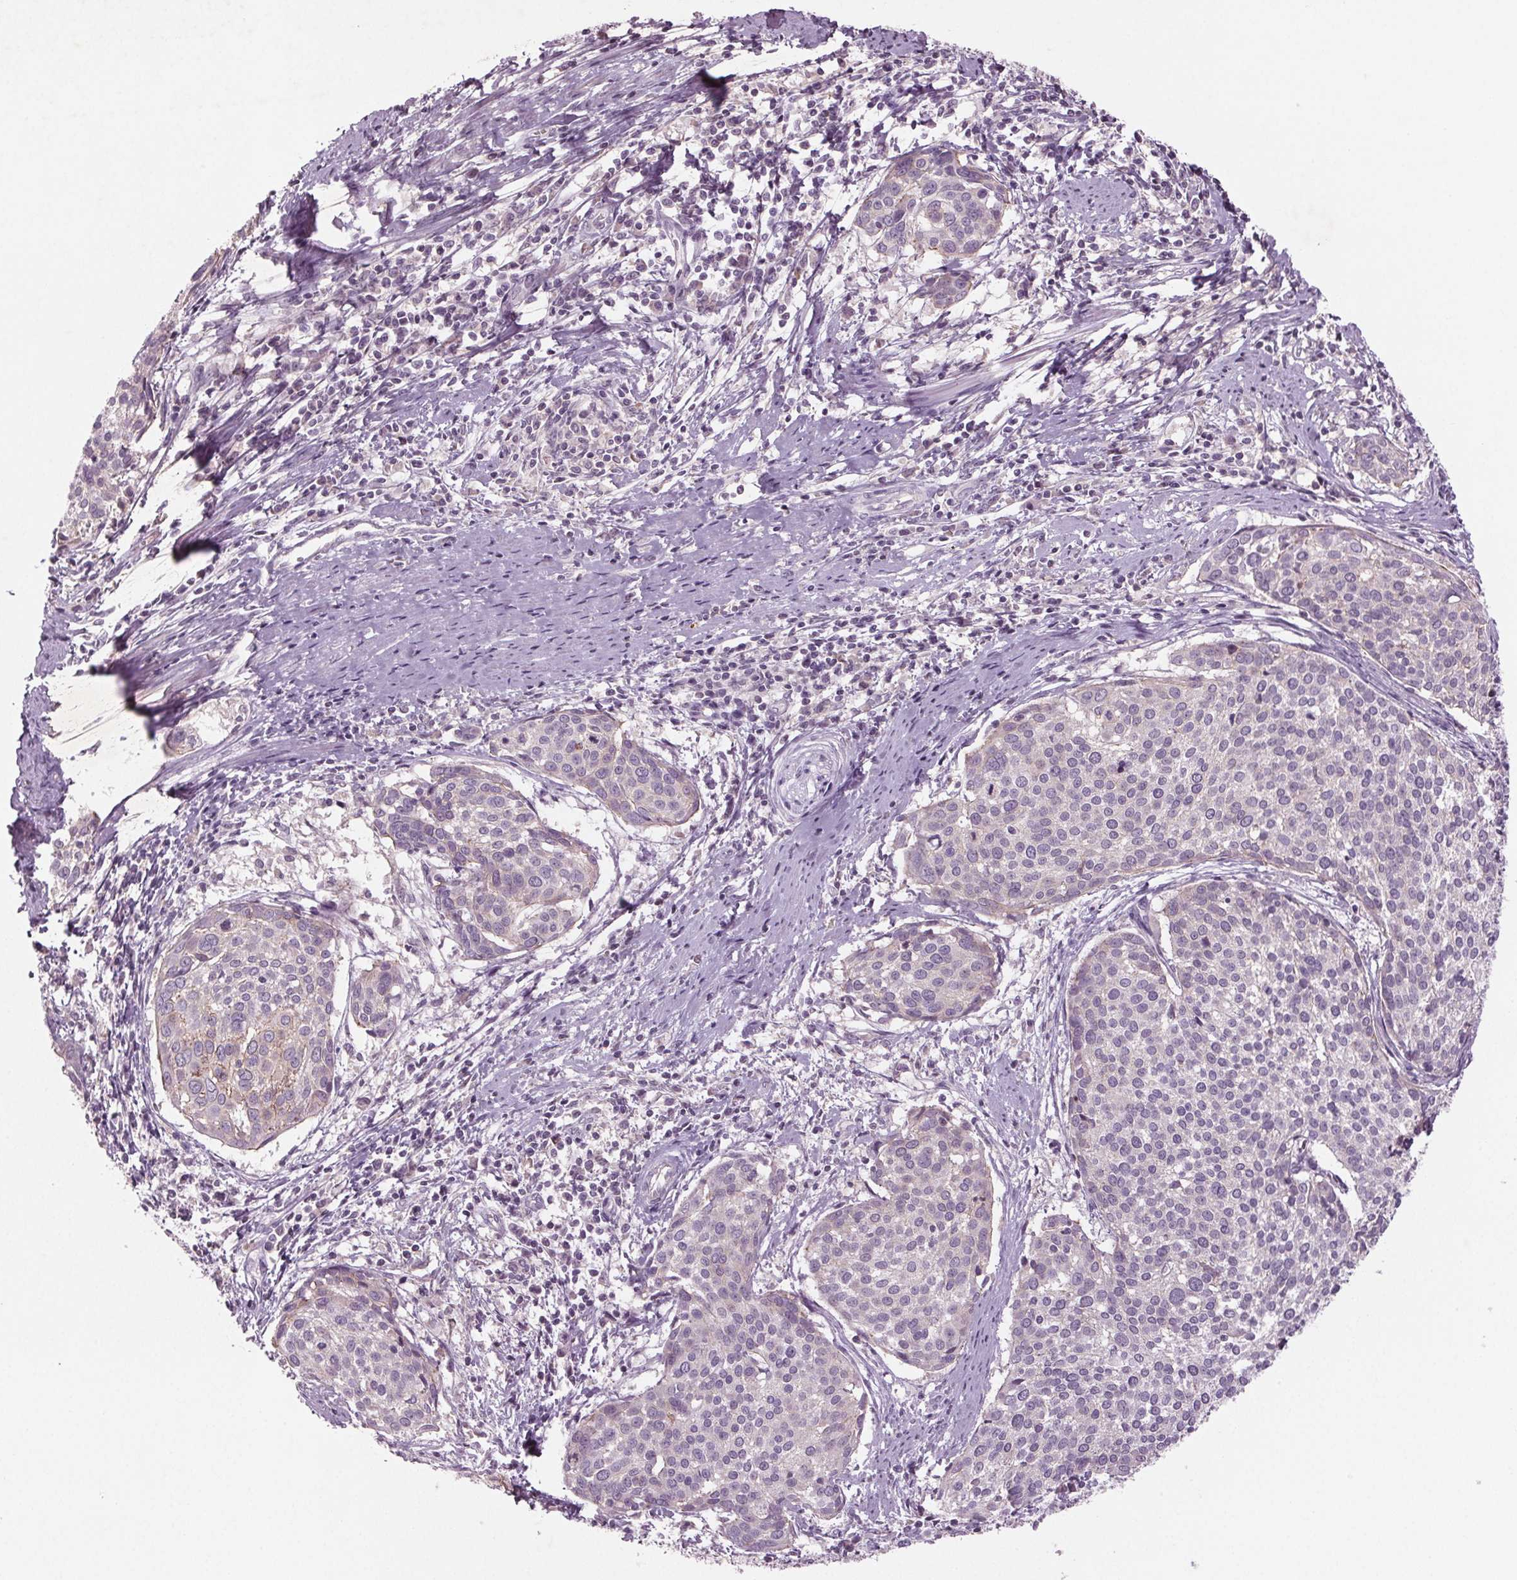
{"staining": {"intensity": "weak", "quantity": "<25%", "location": "cytoplasmic/membranous"}, "tissue": "cervical cancer", "cell_type": "Tumor cells", "image_type": "cancer", "snomed": [{"axis": "morphology", "description": "Squamous cell carcinoma, NOS"}, {"axis": "topography", "description": "Cervix"}], "caption": "A high-resolution photomicrograph shows immunohistochemistry (IHC) staining of squamous cell carcinoma (cervical), which exhibits no significant expression in tumor cells.", "gene": "BHLHE22", "patient": {"sex": "female", "age": 39}}